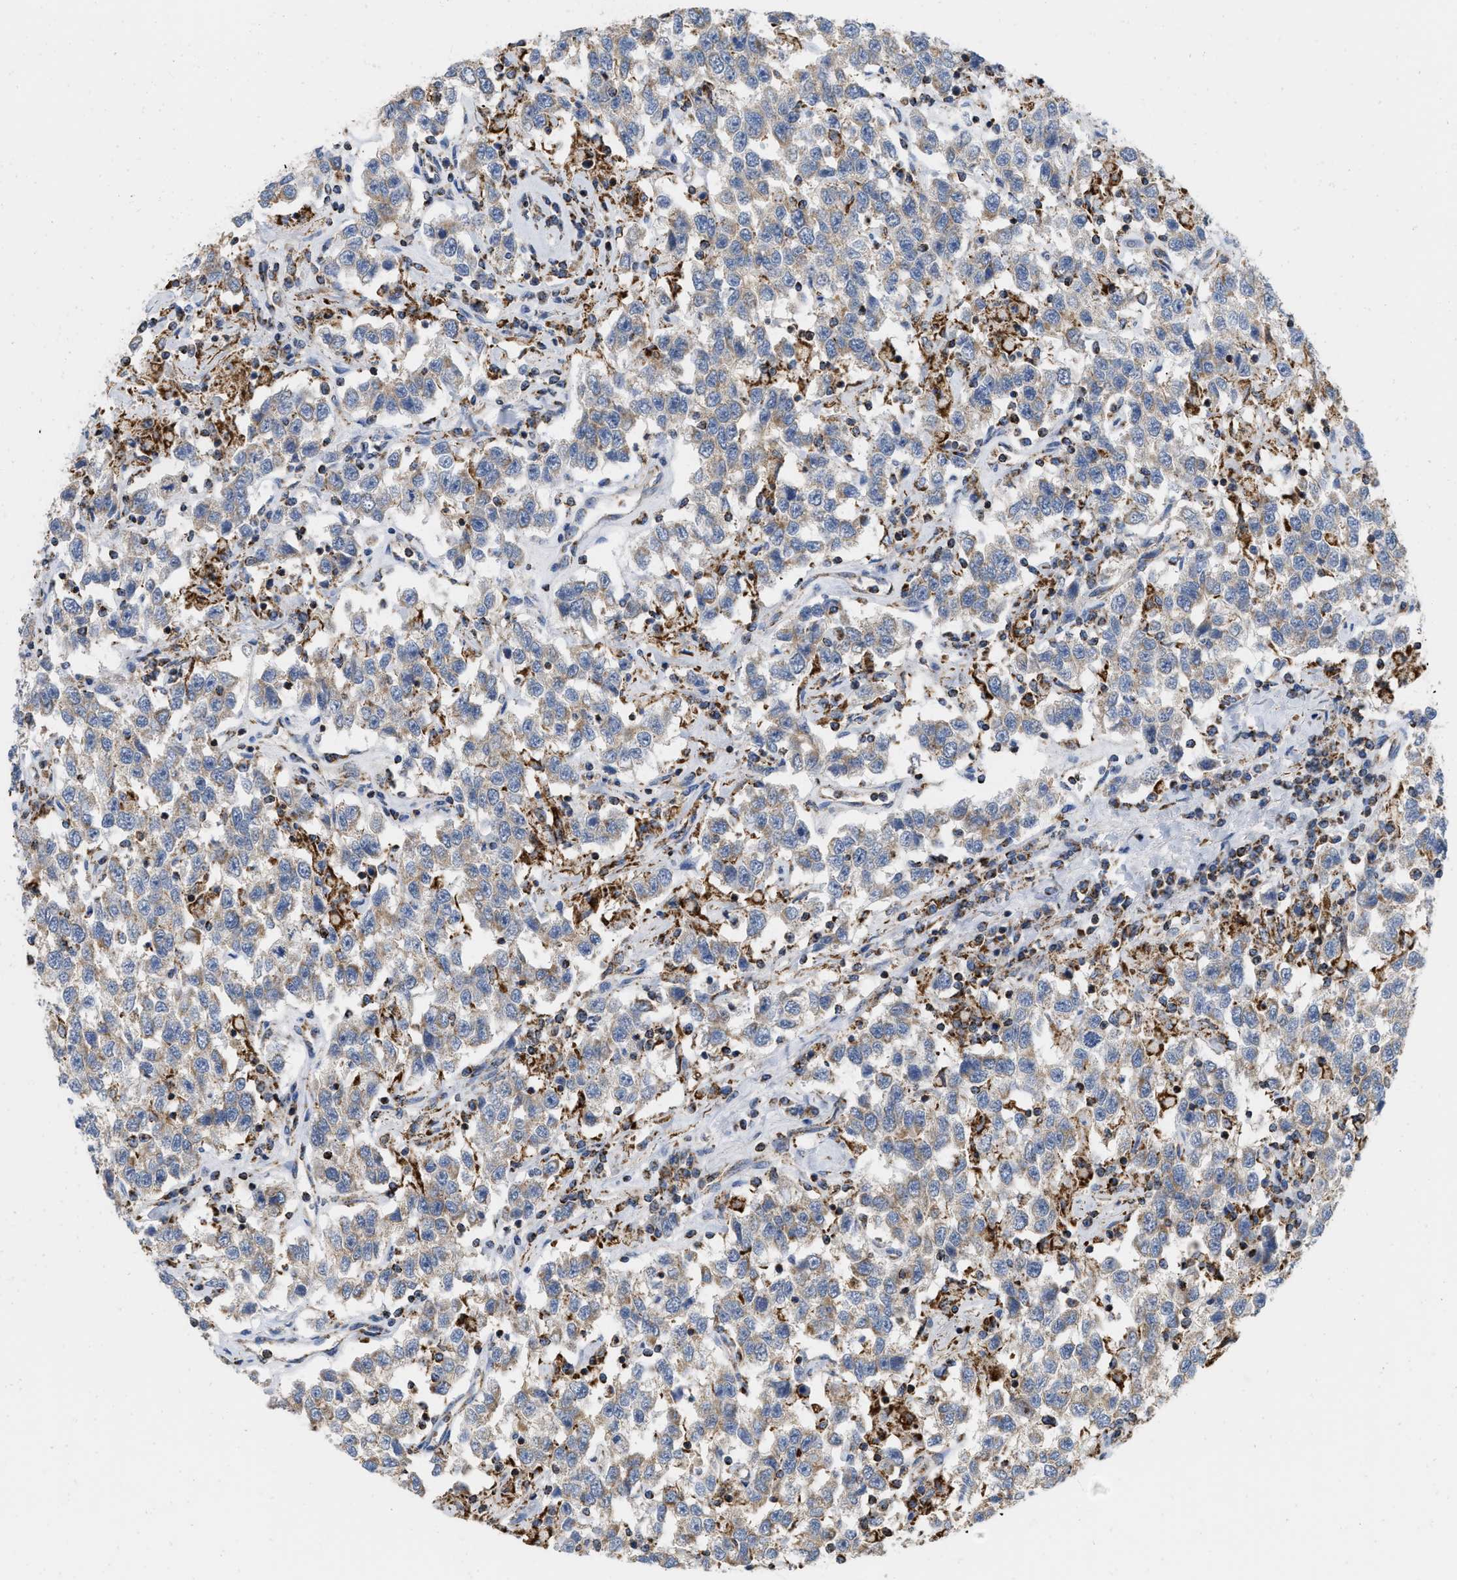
{"staining": {"intensity": "moderate", "quantity": ">75%", "location": "cytoplasmic/membranous"}, "tissue": "testis cancer", "cell_type": "Tumor cells", "image_type": "cancer", "snomed": [{"axis": "morphology", "description": "Seminoma, NOS"}, {"axis": "topography", "description": "Testis"}], "caption": "Tumor cells reveal medium levels of moderate cytoplasmic/membranous staining in approximately >75% of cells in human seminoma (testis). Using DAB (3,3'-diaminobenzidine) (brown) and hematoxylin (blue) stains, captured at high magnification using brightfield microscopy.", "gene": "GRB10", "patient": {"sex": "male", "age": 41}}